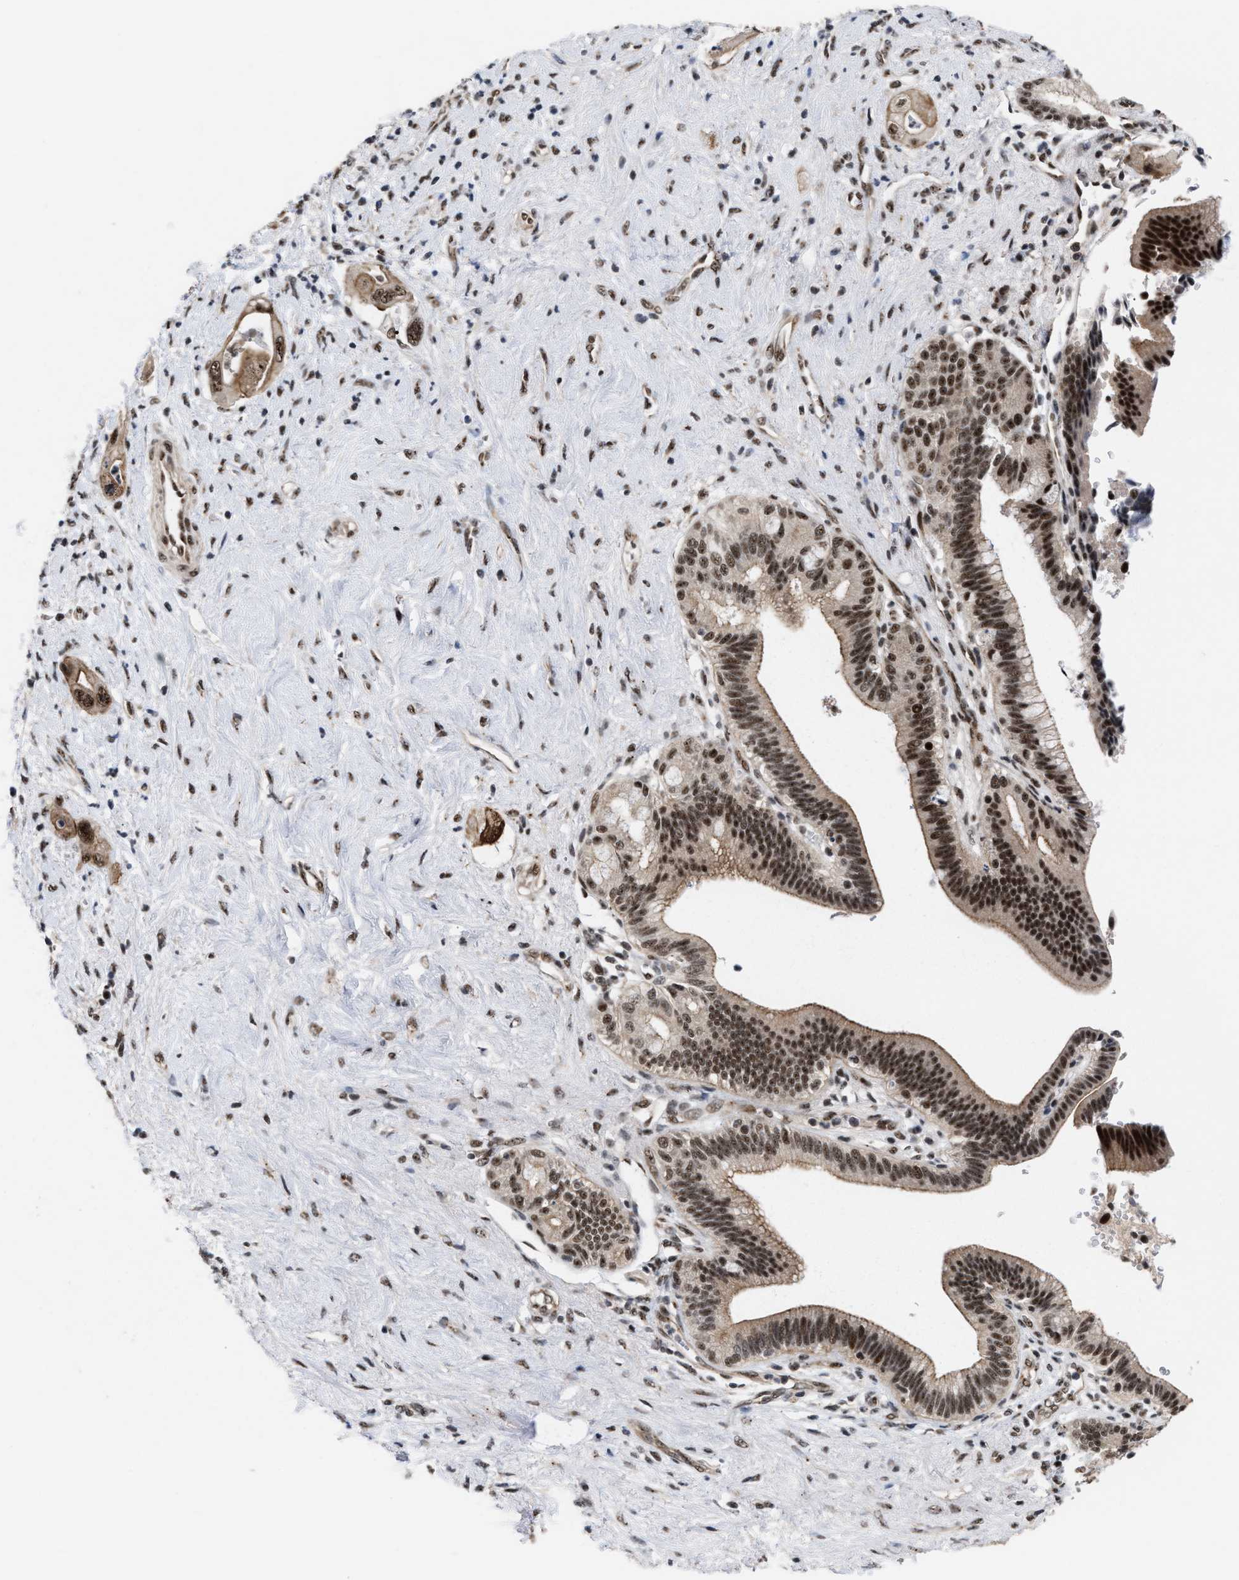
{"staining": {"intensity": "strong", "quantity": ">75%", "location": "cytoplasmic/membranous,nuclear"}, "tissue": "pancreatic cancer", "cell_type": "Tumor cells", "image_type": "cancer", "snomed": [{"axis": "morphology", "description": "Adenocarcinoma, NOS"}, {"axis": "topography", "description": "Pancreas"}], "caption": "Pancreatic cancer stained for a protein (brown) exhibits strong cytoplasmic/membranous and nuclear positive staining in approximately >75% of tumor cells.", "gene": "EIF4A3", "patient": {"sex": "male", "age": 59}}